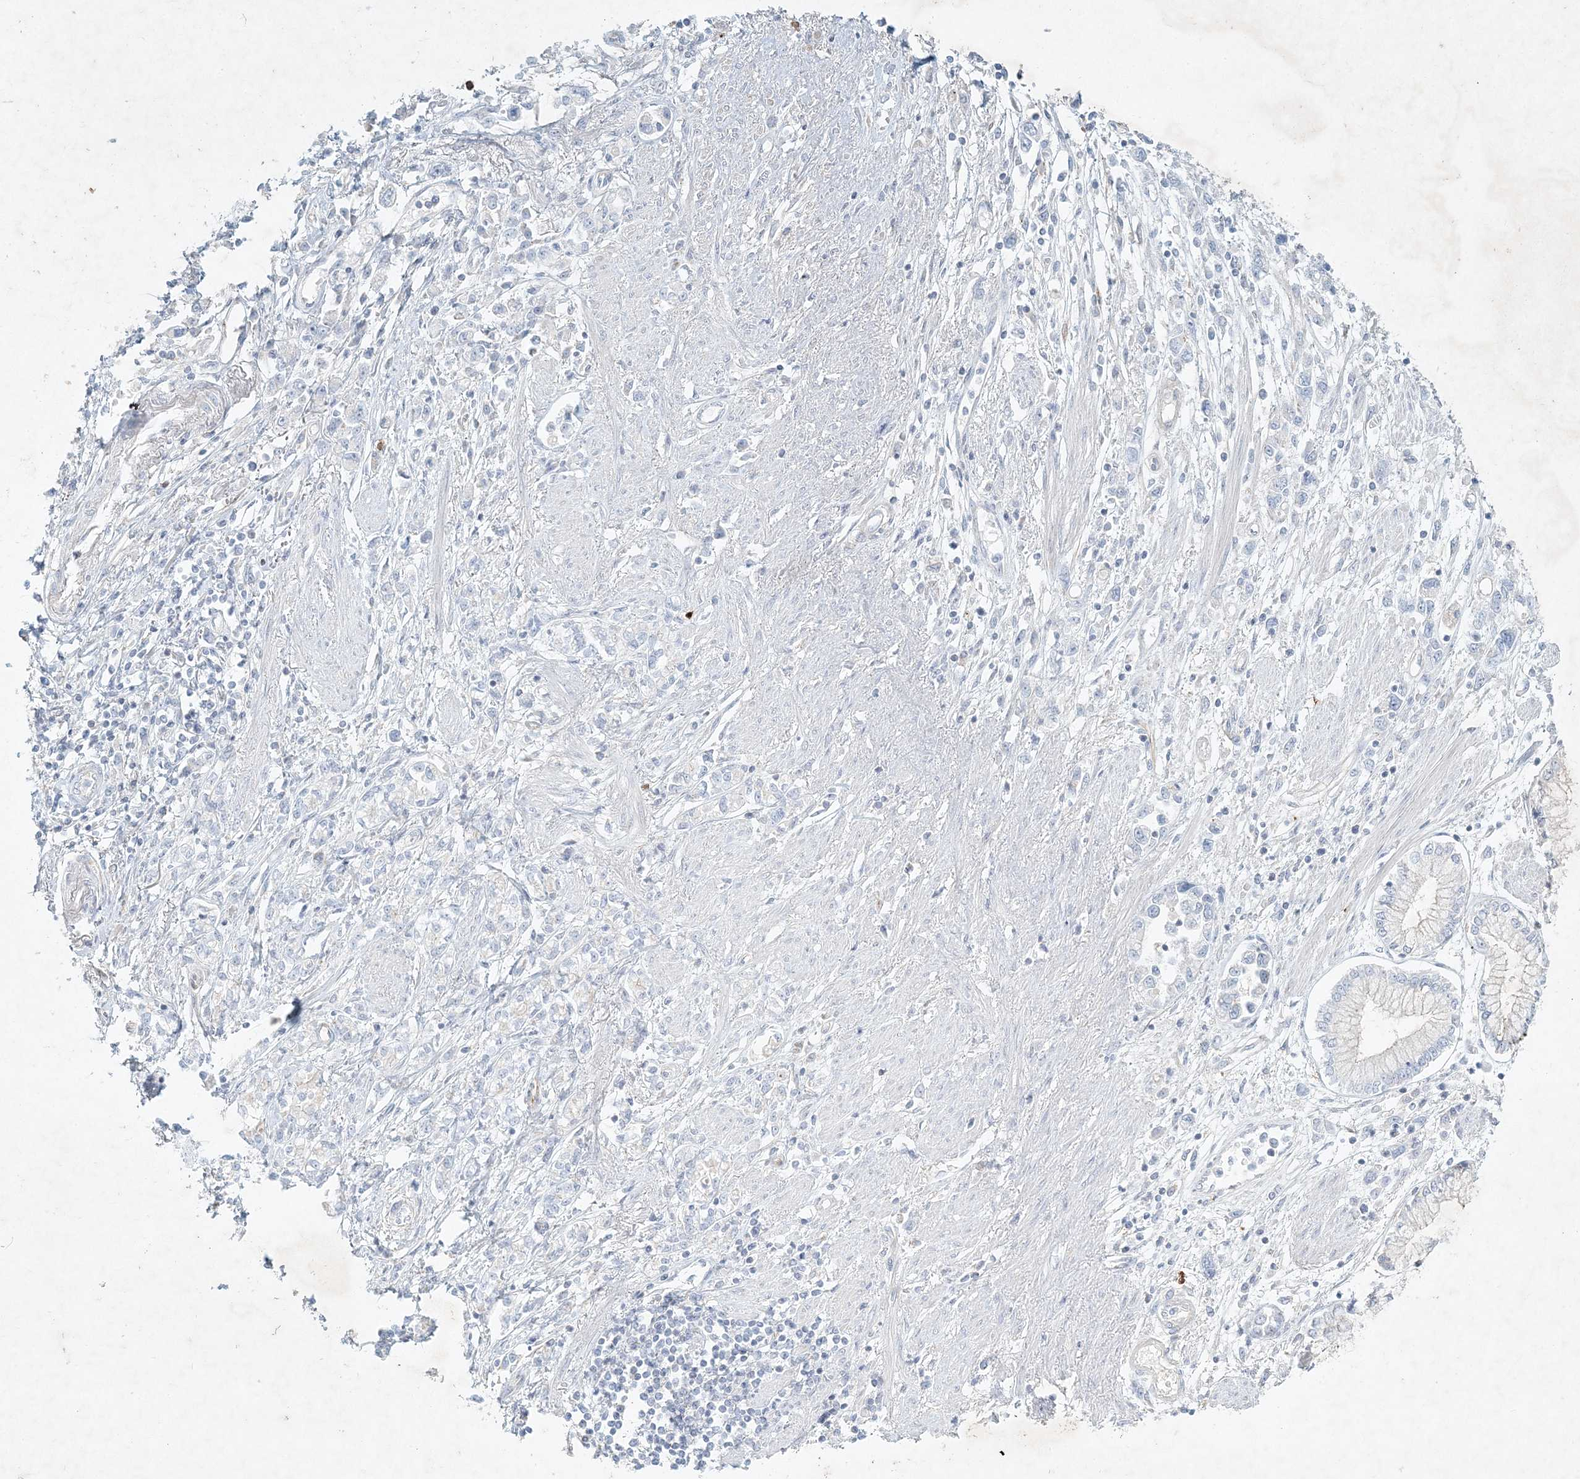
{"staining": {"intensity": "negative", "quantity": "none", "location": "none"}, "tissue": "stomach cancer", "cell_type": "Tumor cells", "image_type": "cancer", "snomed": [{"axis": "morphology", "description": "Adenocarcinoma, NOS"}, {"axis": "topography", "description": "Stomach"}], "caption": "Image shows no significant protein positivity in tumor cells of stomach adenocarcinoma. (DAB (3,3'-diaminobenzidine) immunohistochemistry with hematoxylin counter stain).", "gene": "STK11IP", "patient": {"sex": "female", "age": 76}}